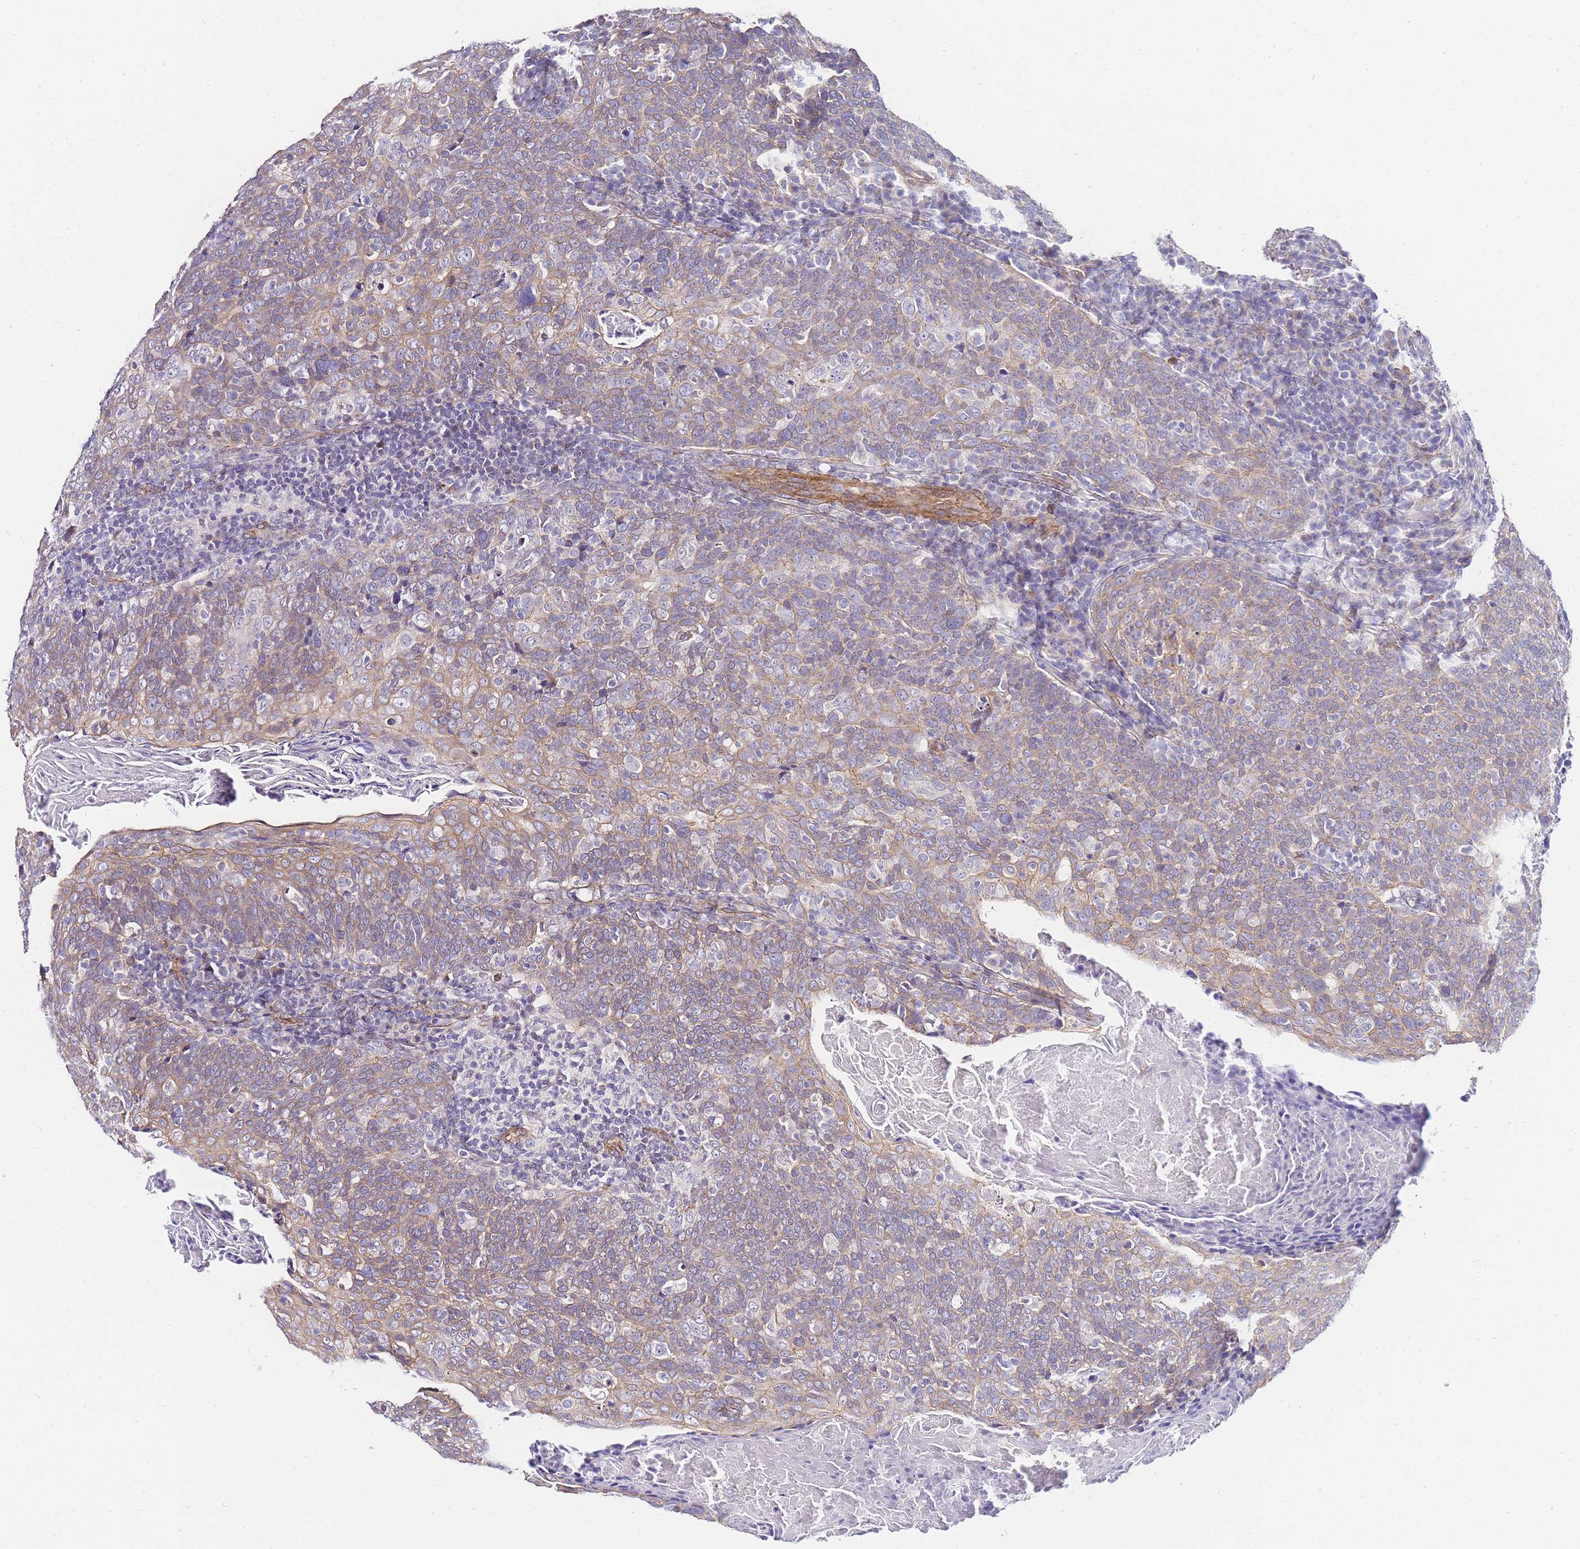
{"staining": {"intensity": "moderate", "quantity": "25%-75%", "location": "cytoplasmic/membranous"}, "tissue": "head and neck cancer", "cell_type": "Tumor cells", "image_type": "cancer", "snomed": [{"axis": "morphology", "description": "Squamous cell carcinoma, NOS"}, {"axis": "morphology", "description": "Squamous cell carcinoma, metastatic, NOS"}, {"axis": "topography", "description": "Lymph node"}, {"axis": "topography", "description": "Head-Neck"}], "caption": "About 25%-75% of tumor cells in head and neck cancer (squamous cell carcinoma) exhibit moderate cytoplasmic/membranous protein positivity as visualized by brown immunohistochemical staining.", "gene": "PDCD7", "patient": {"sex": "male", "age": 62}}